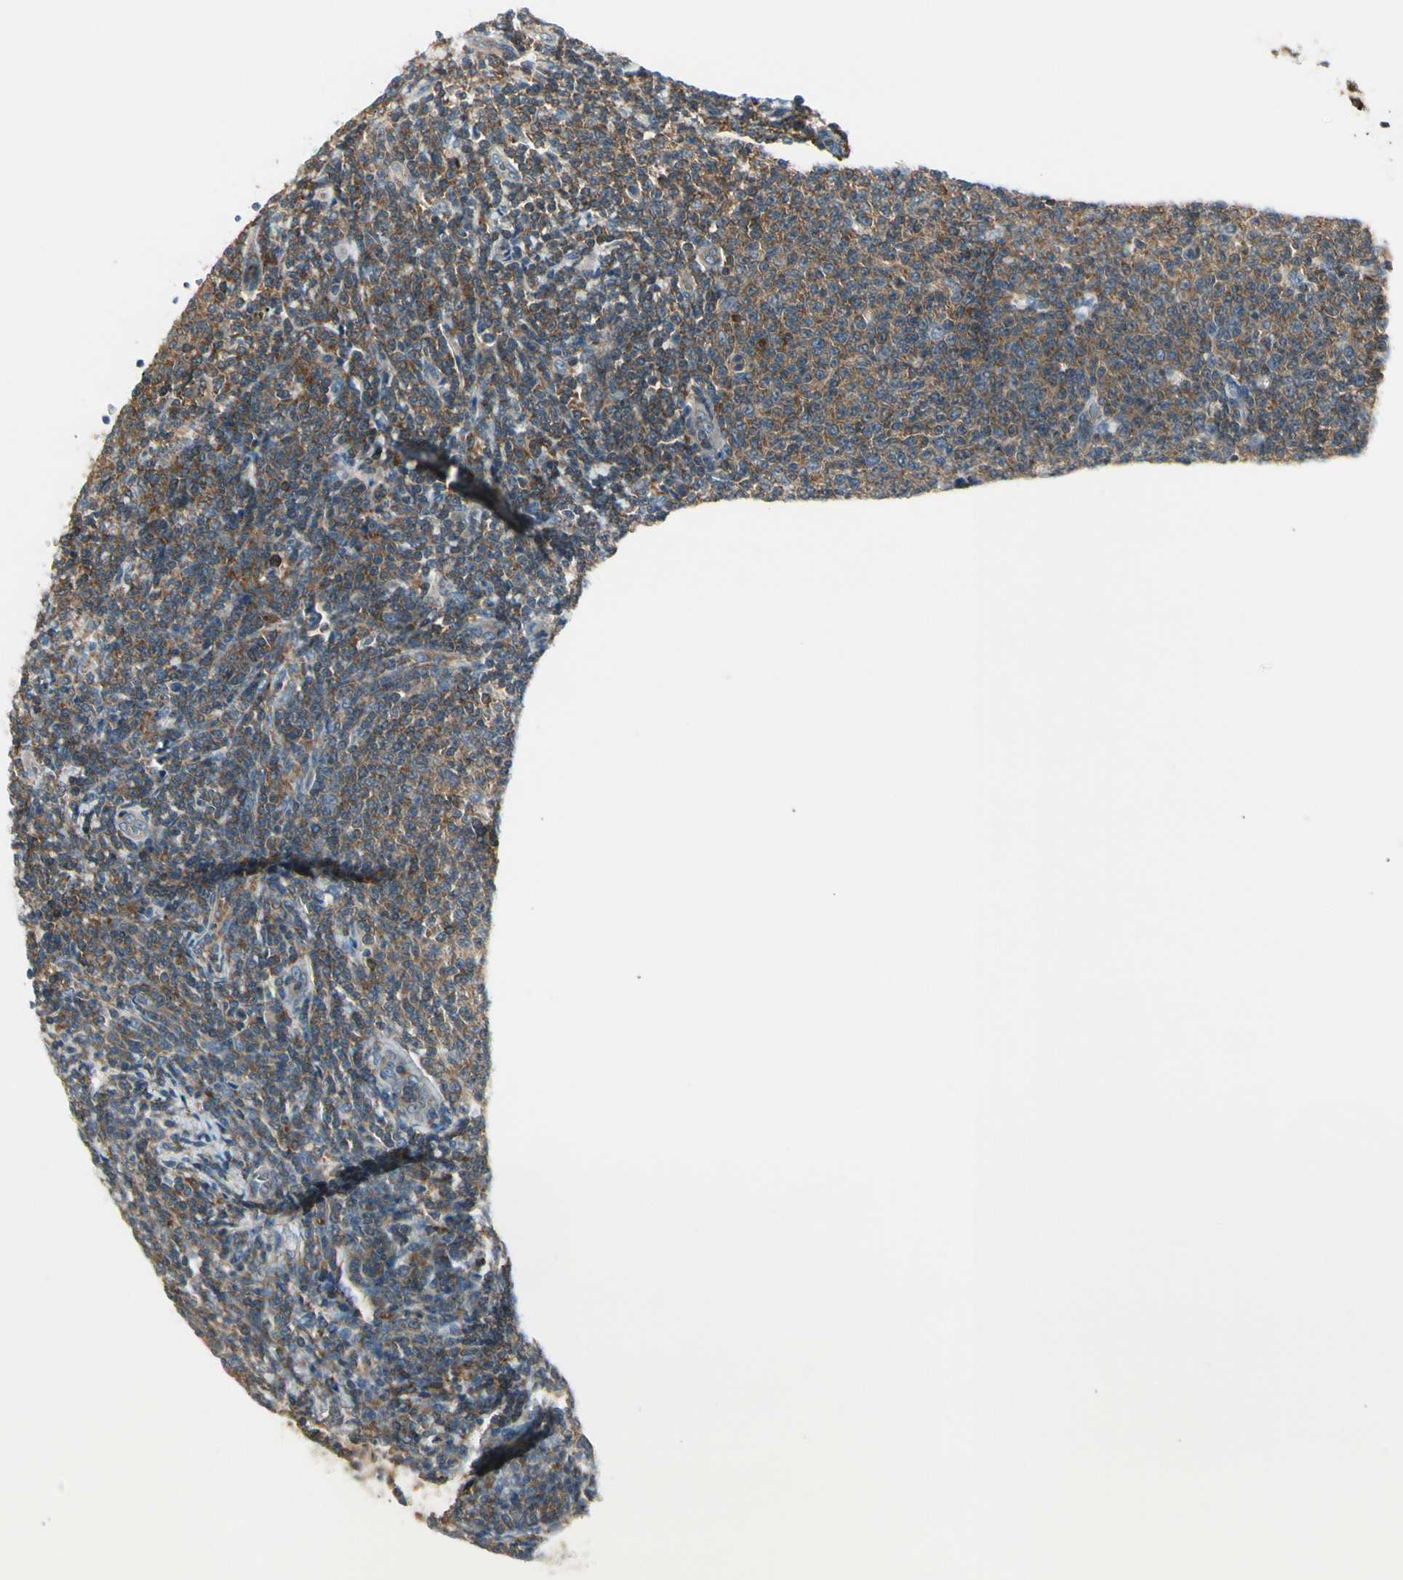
{"staining": {"intensity": "strong", "quantity": ">75%", "location": "cytoplasmic/membranous"}, "tissue": "lymphoma", "cell_type": "Tumor cells", "image_type": "cancer", "snomed": [{"axis": "morphology", "description": "Malignant lymphoma, non-Hodgkin's type, Low grade"}, {"axis": "topography", "description": "Lymph node"}], "caption": "This image demonstrates IHC staining of lymphoma, with high strong cytoplasmic/membranous positivity in approximately >75% of tumor cells.", "gene": "OXSR1", "patient": {"sex": "male", "age": 66}}